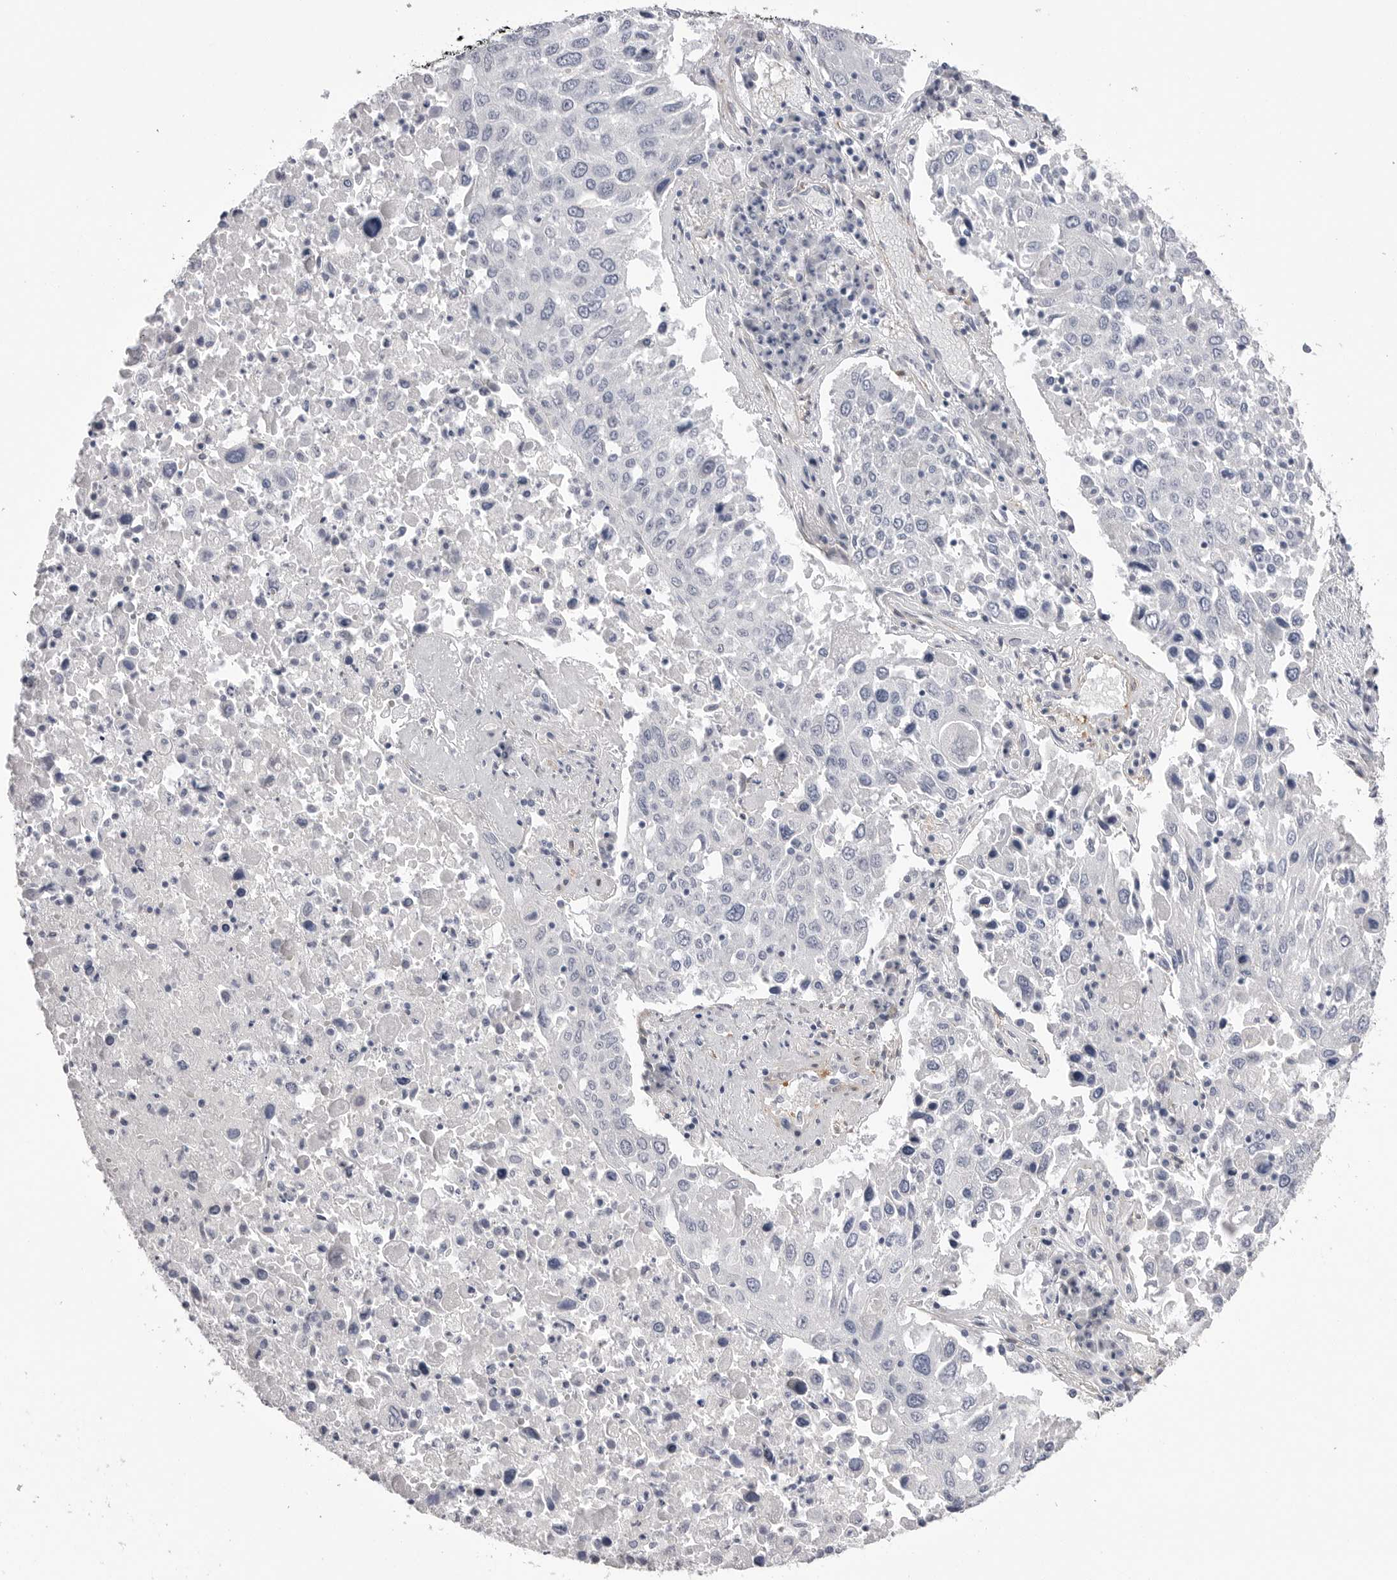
{"staining": {"intensity": "negative", "quantity": "none", "location": "none"}, "tissue": "lung cancer", "cell_type": "Tumor cells", "image_type": "cancer", "snomed": [{"axis": "morphology", "description": "Squamous cell carcinoma, NOS"}, {"axis": "topography", "description": "Lung"}], "caption": "Image shows no significant protein positivity in tumor cells of squamous cell carcinoma (lung).", "gene": "AKAP12", "patient": {"sex": "male", "age": 65}}